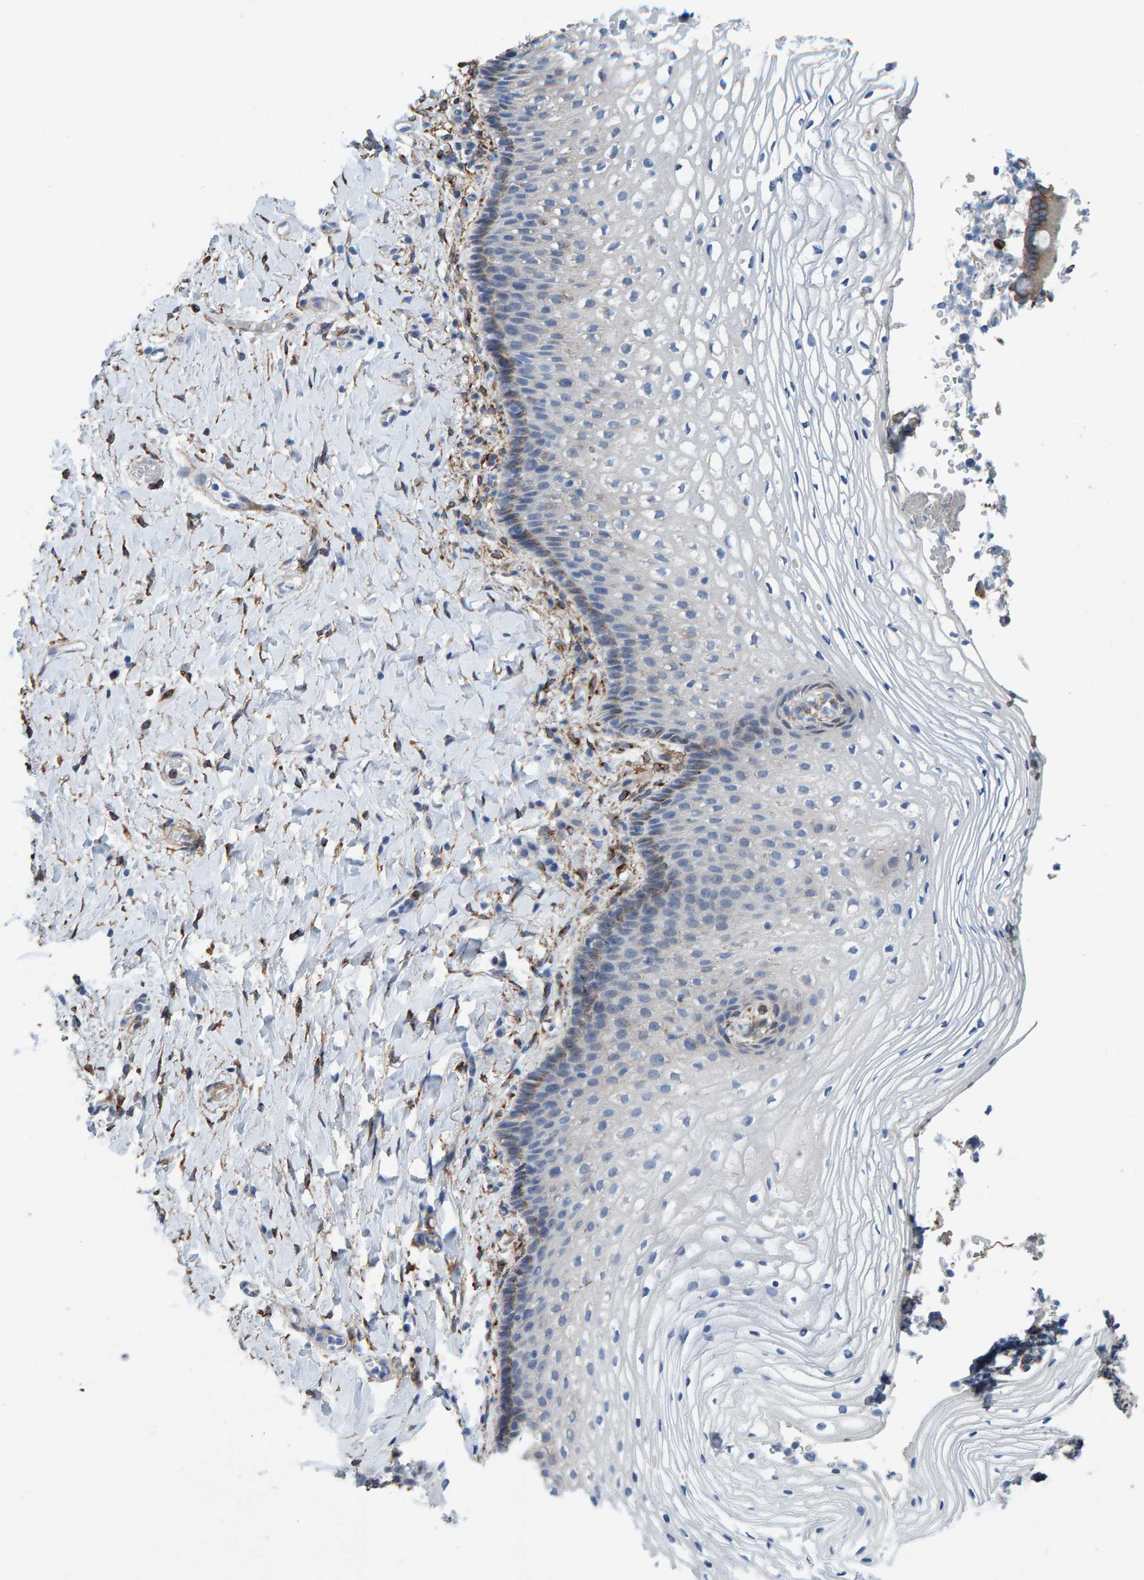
{"staining": {"intensity": "weak", "quantity": "<25%", "location": "cytoplasmic/membranous"}, "tissue": "vagina", "cell_type": "Squamous epithelial cells", "image_type": "normal", "snomed": [{"axis": "morphology", "description": "Normal tissue, NOS"}, {"axis": "topography", "description": "Vagina"}], "caption": "Protein analysis of unremarkable vagina shows no significant positivity in squamous epithelial cells. (Stains: DAB (3,3'-diaminobenzidine) immunohistochemistry (IHC) with hematoxylin counter stain, Microscopy: brightfield microscopy at high magnification).", "gene": "LRP1", "patient": {"sex": "female", "age": 60}}